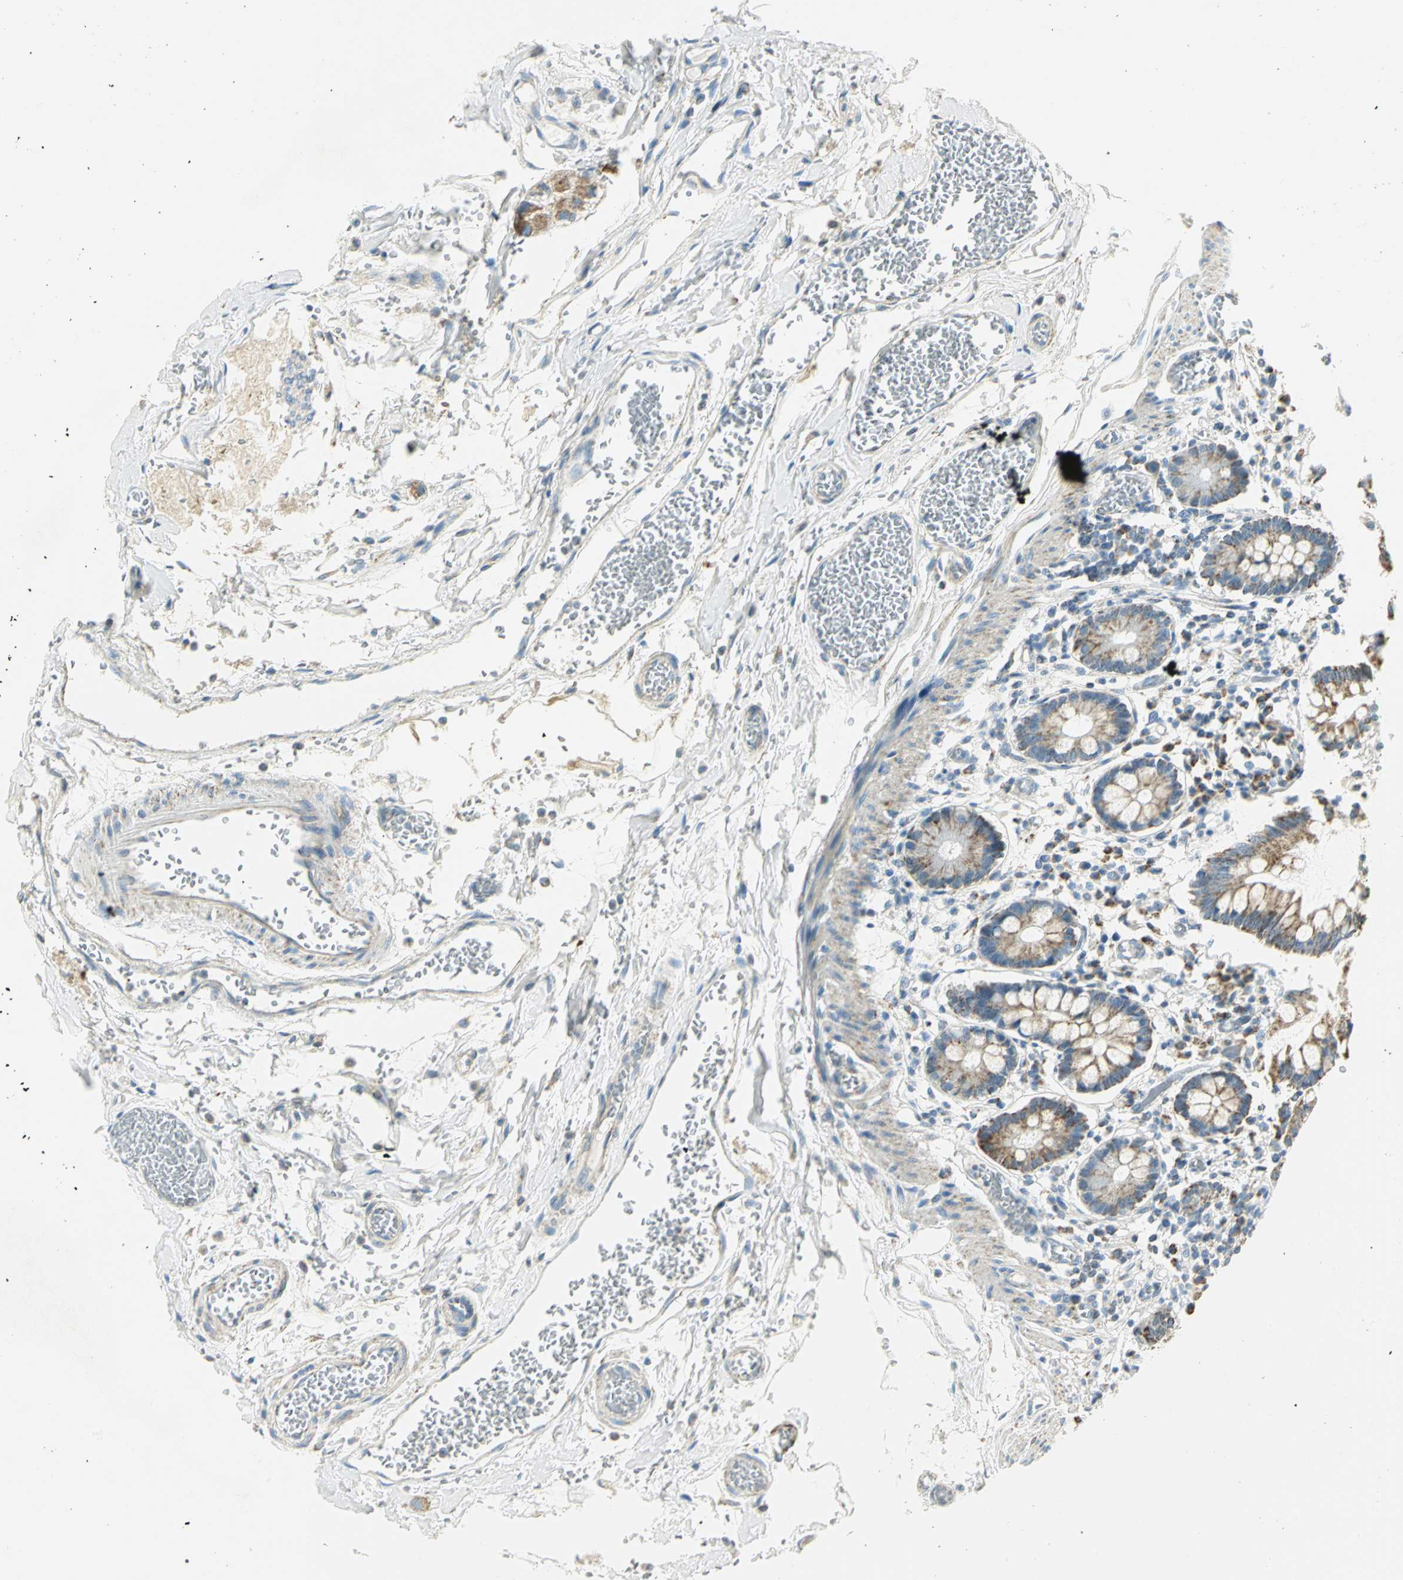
{"staining": {"intensity": "moderate", "quantity": "25%-75%", "location": "cytoplasmic/membranous"}, "tissue": "small intestine", "cell_type": "Glandular cells", "image_type": "normal", "snomed": [{"axis": "morphology", "description": "Normal tissue, NOS"}, {"axis": "topography", "description": "Small intestine"}], "caption": "Protein analysis of normal small intestine displays moderate cytoplasmic/membranous expression in approximately 25%-75% of glandular cells.", "gene": "NTRK1", "patient": {"sex": "female", "age": 61}}